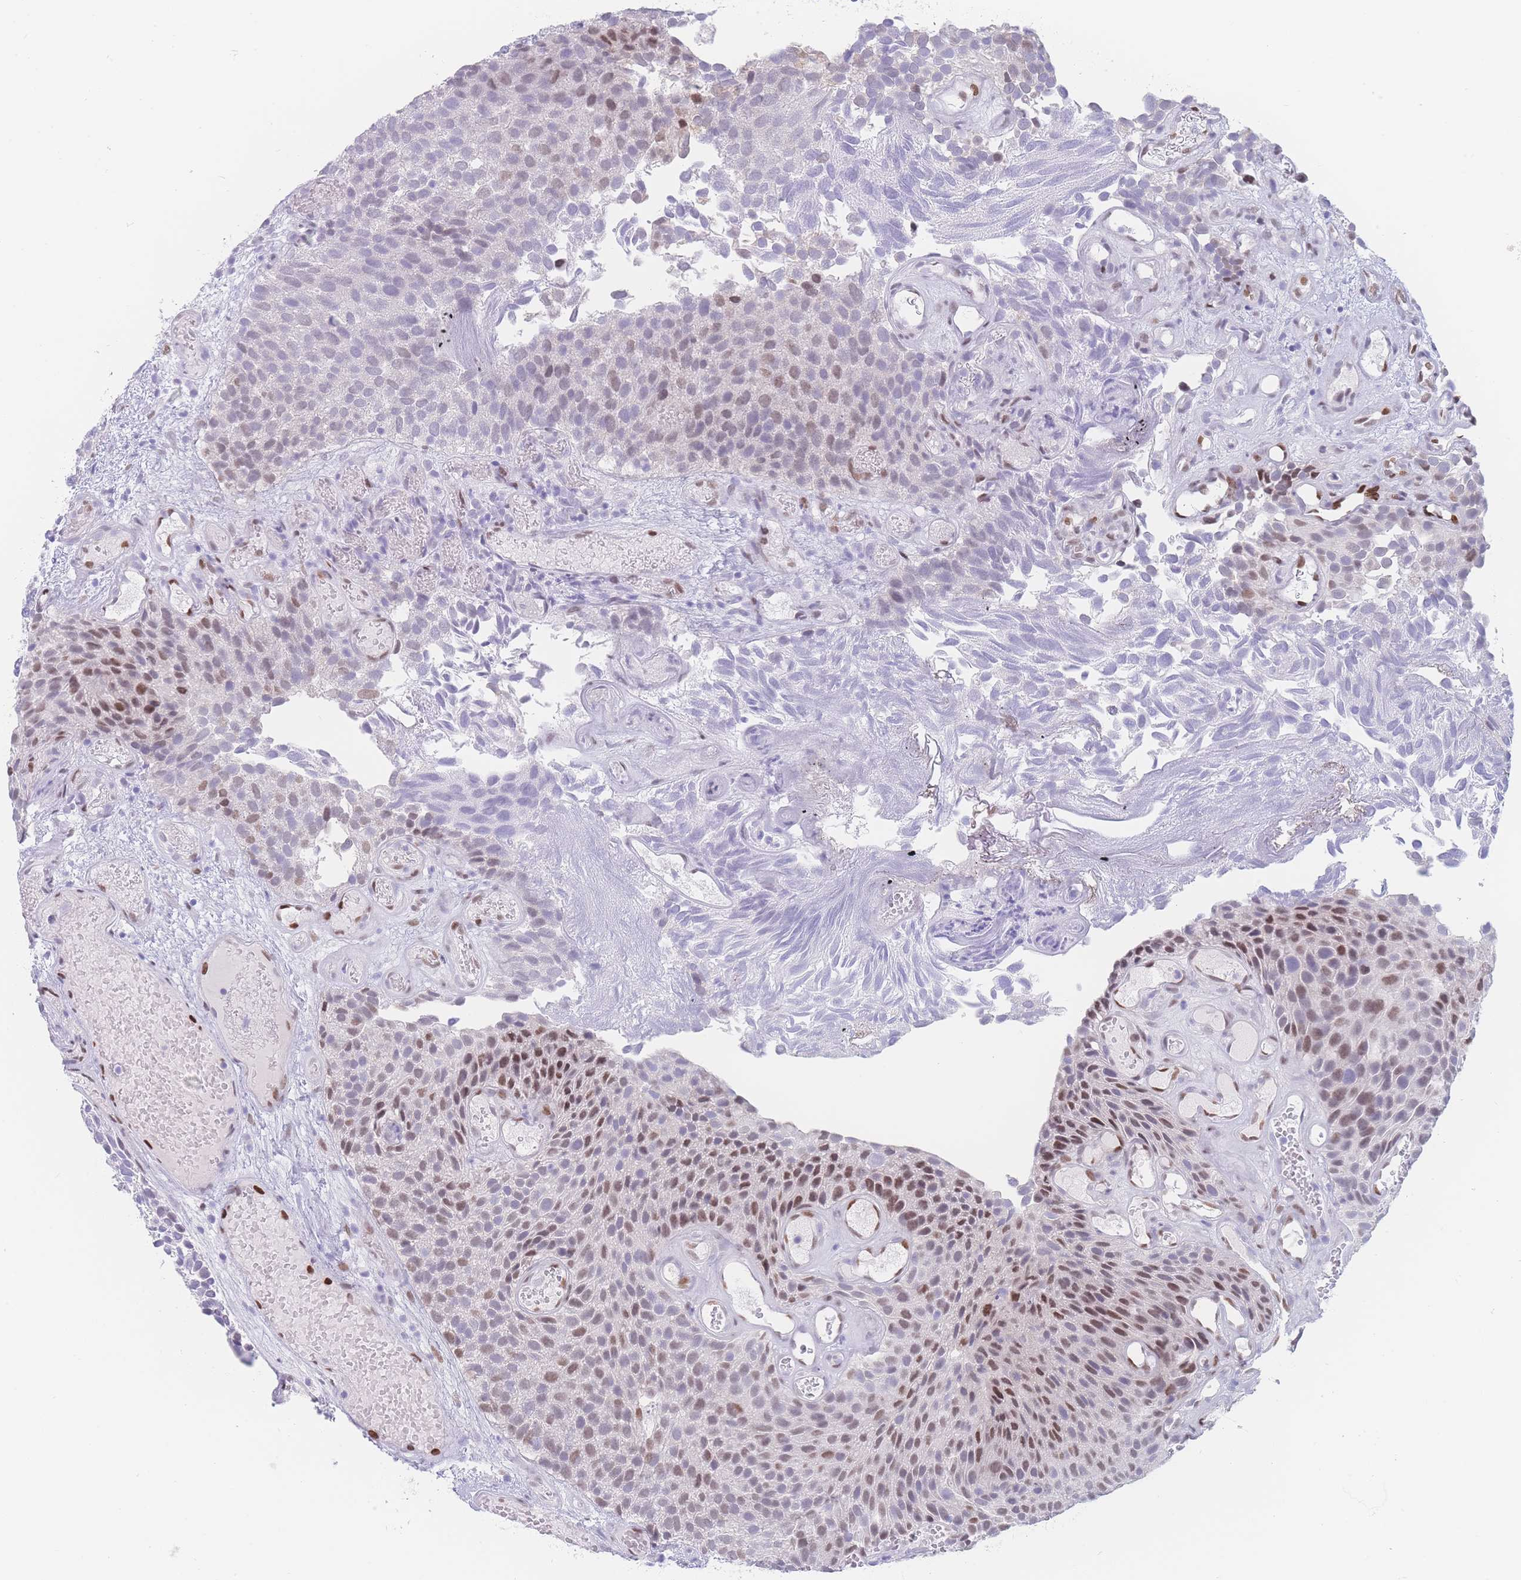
{"staining": {"intensity": "moderate", "quantity": "<25%", "location": "nuclear"}, "tissue": "urothelial cancer", "cell_type": "Tumor cells", "image_type": "cancer", "snomed": [{"axis": "morphology", "description": "Urothelial carcinoma, Low grade"}, {"axis": "topography", "description": "Urinary bladder"}], "caption": "Immunohistochemistry histopathology image of neoplastic tissue: human low-grade urothelial carcinoma stained using IHC exhibits low levels of moderate protein expression localized specifically in the nuclear of tumor cells, appearing as a nuclear brown color.", "gene": "PSMB5", "patient": {"sex": "male", "age": 89}}